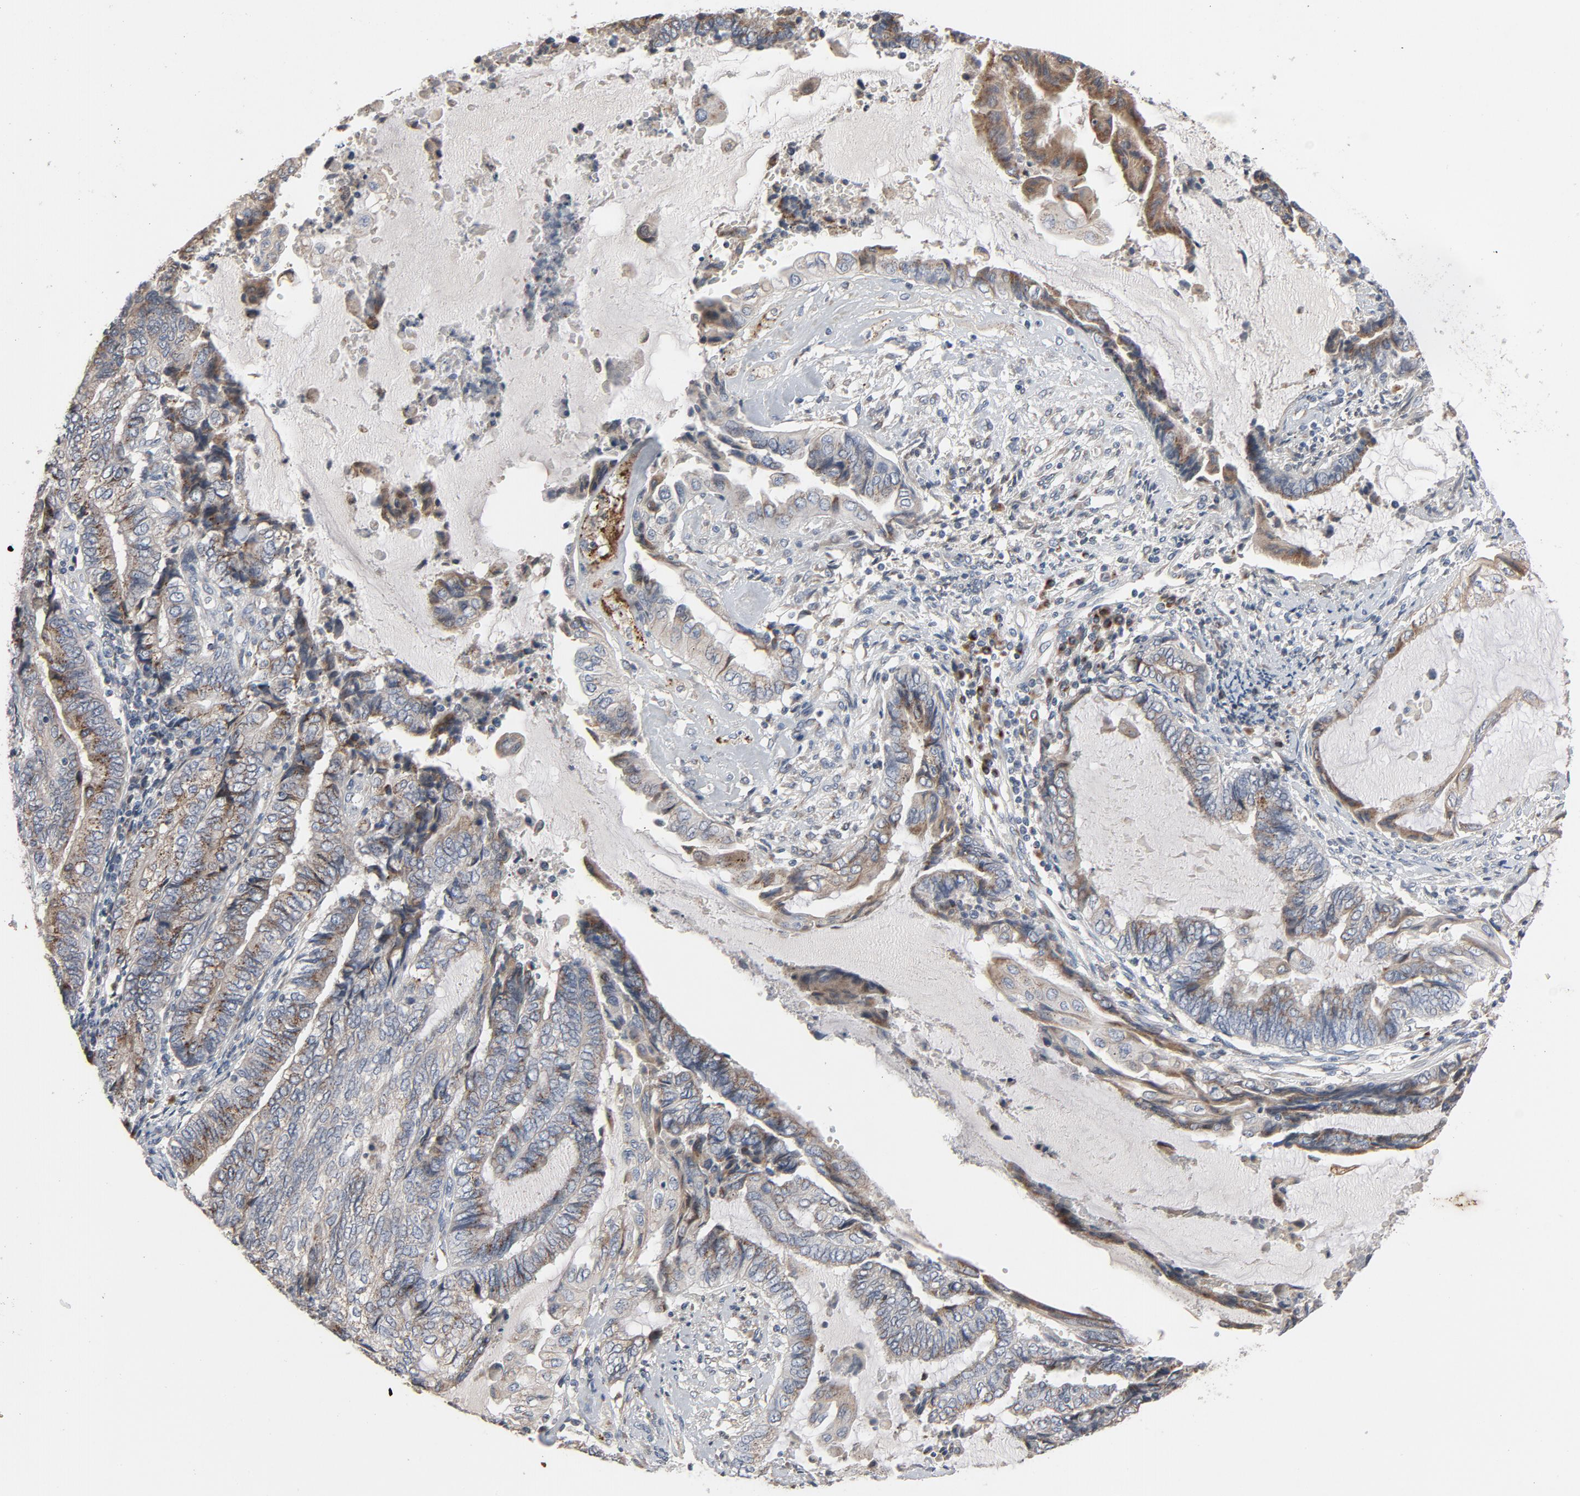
{"staining": {"intensity": "weak", "quantity": ">75%", "location": "cytoplasmic/membranous"}, "tissue": "endometrial cancer", "cell_type": "Tumor cells", "image_type": "cancer", "snomed": [{"axis": "morphology", "description": "Adenocarcinoma, NOS"}, {"axis": "topography", "description": "Endometrium"}], "caption": "Tumor cells show weak cytoplasmic/membranous expression in approximately >75% of cells in endometrial adenocarcinoma.", "gene": "LMAN2", "patient": {"sex": "female", "age": 79}}